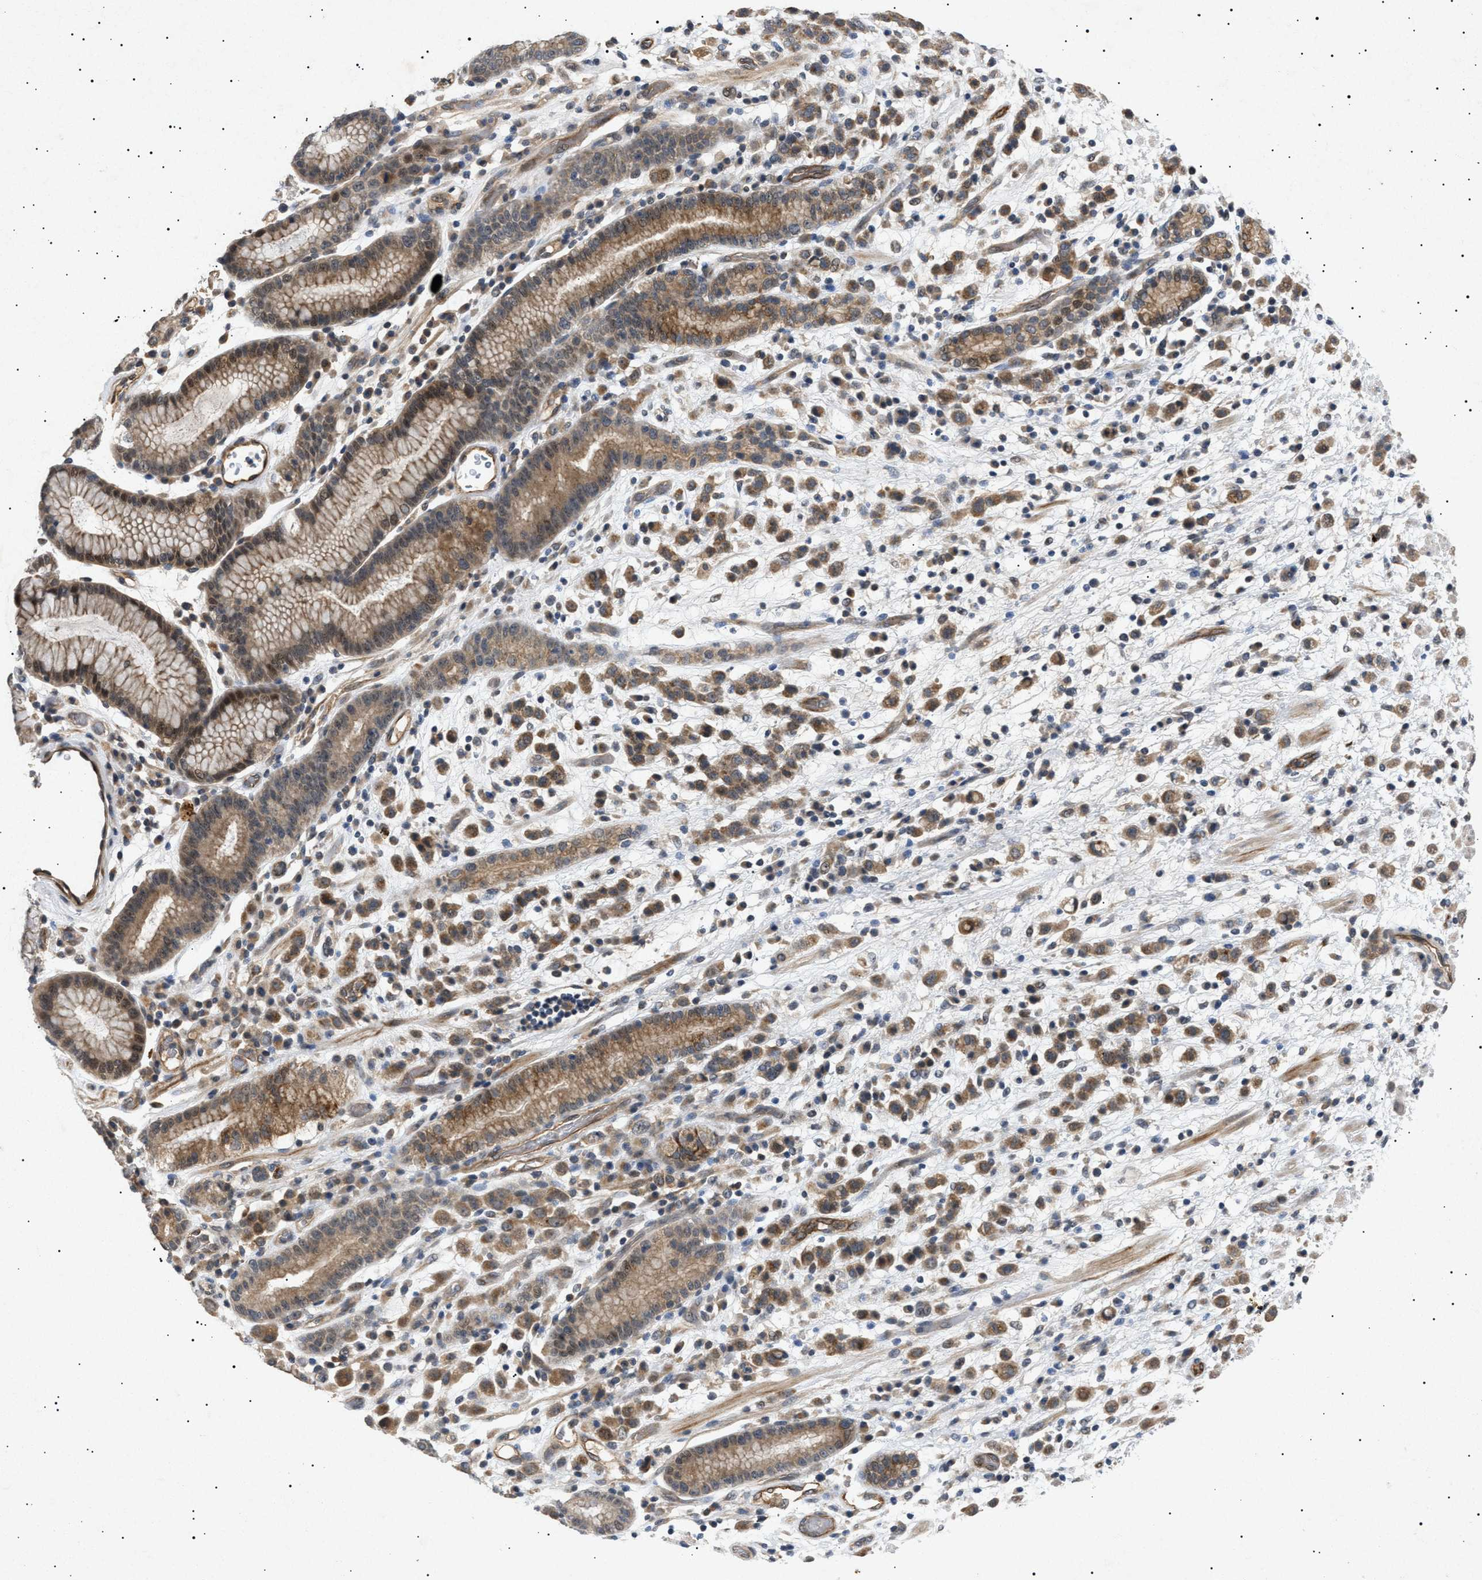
{"staining": {"intensity": "moderate", "quantity": ">75%", "location": "cytoplasmic/membranous"}, "tissue": "stomach cancer", "cell_type": "Tumor cells", "image_type": "cancer", "snomed": [{"axis": "morphology", "description": "Adenocarcinoma, NOS"}, {"axis": "topography", "description": "Stomach, lower"}], "caption": "DAB immunohistochemical staining of adenocarcinoma (stomach) reveals moderate cytoplasmic/membranous protein positivity in approximately >75% of tumor cells.", "gene": "SIRT5", "patient": {"sex": "male", "age": 88}}